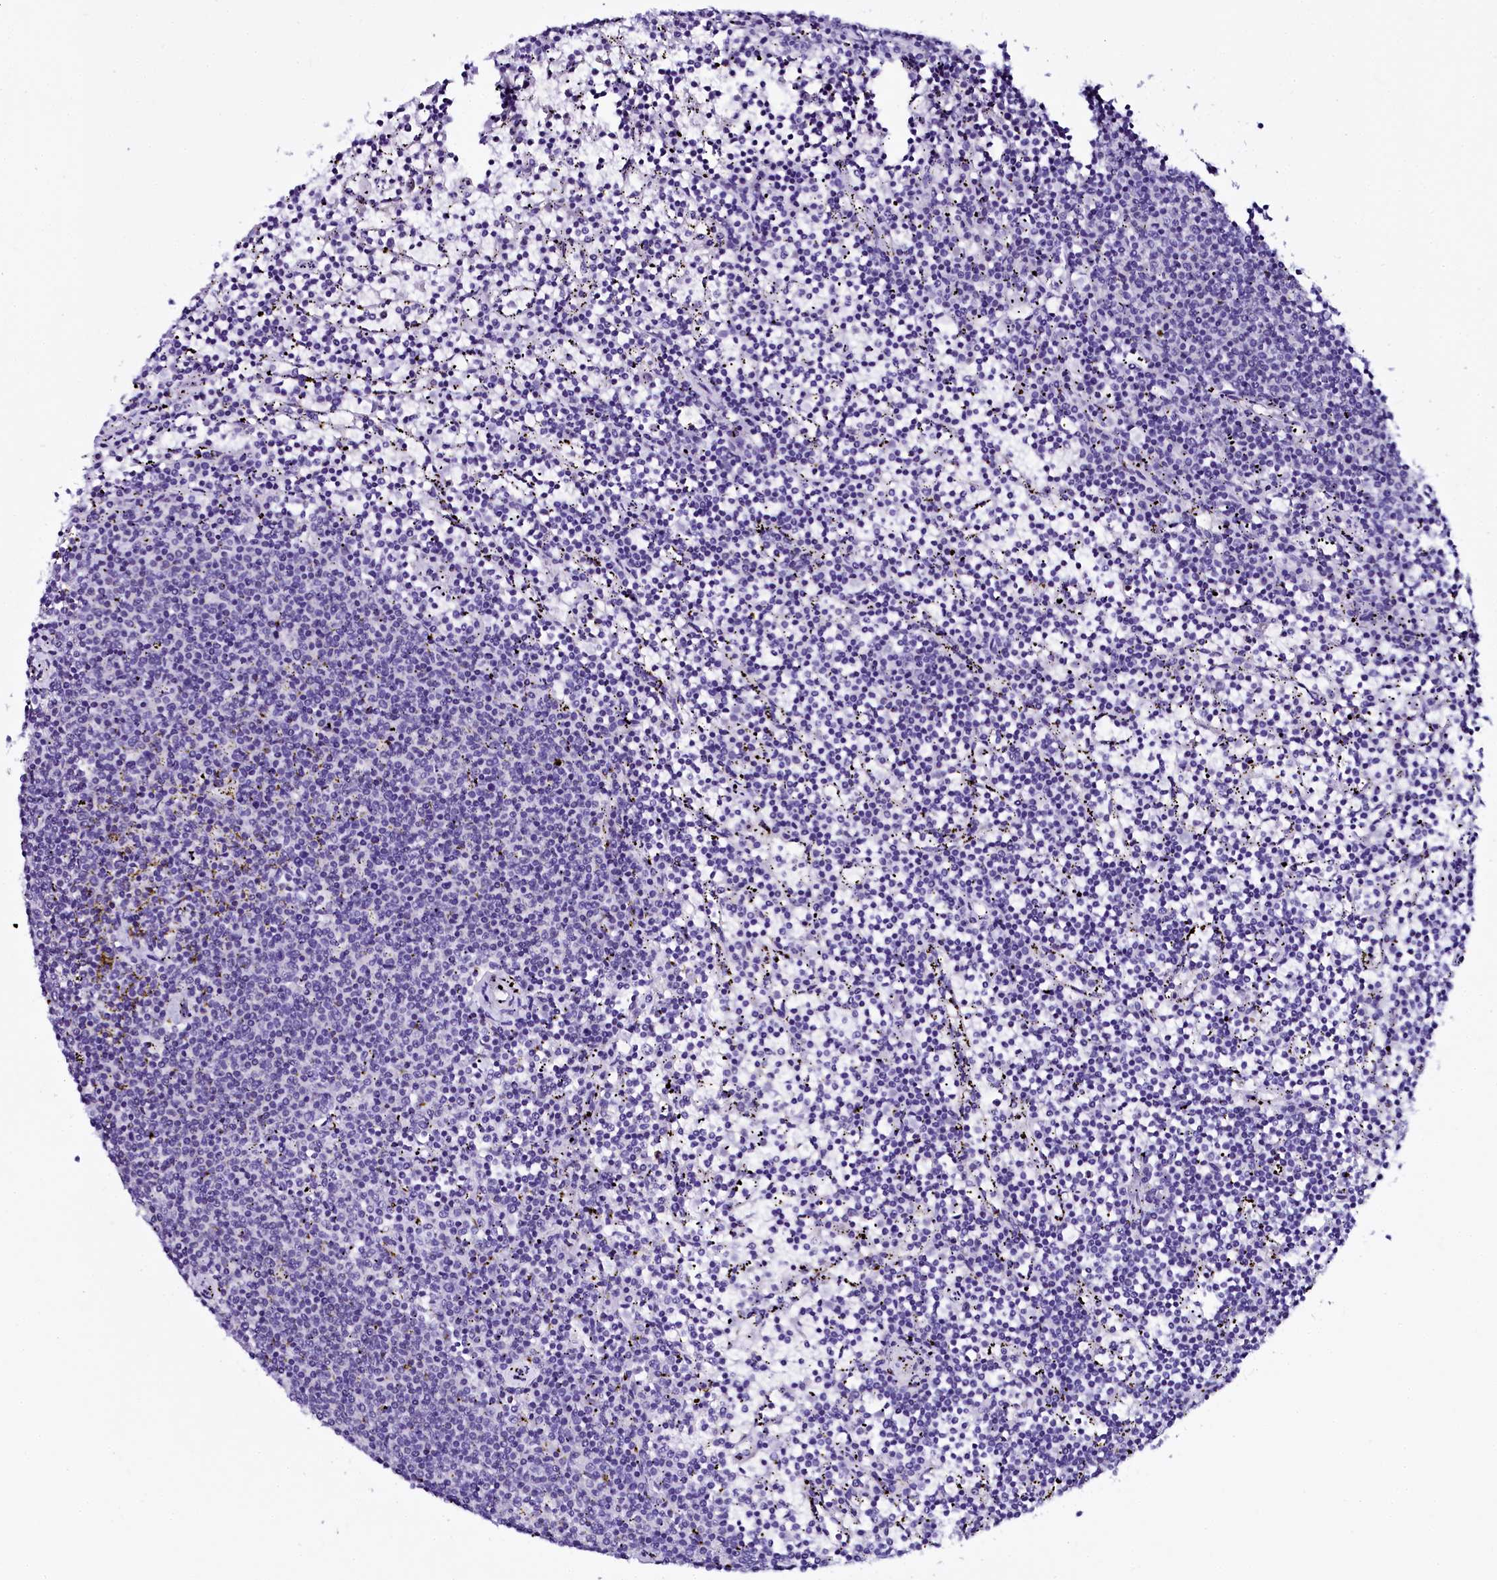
{"staining": {"intensity": "negative", "quantity": "none", "location": "none"}, "tissue": "lymphoma", "cell_type": "Tumor cells", "image_type": "cancer", "snomed": [{"axis": "morphology", "description": "Malignant lymphoma, non-Hodgkin's type, Low grade"}, {"axis": "topography", "description": "Spleen"}], "caption": "Immunohistochemistry photomicrograph of lymphoma stained for a protein (brown), which demonstrates no expression in tumor cells. (DAB immunohistochemistry (IHC) visualized using brightfield microscopy, high magnification).", "gene": "SORD", "patient": {"sex": "female", "age": 50}}